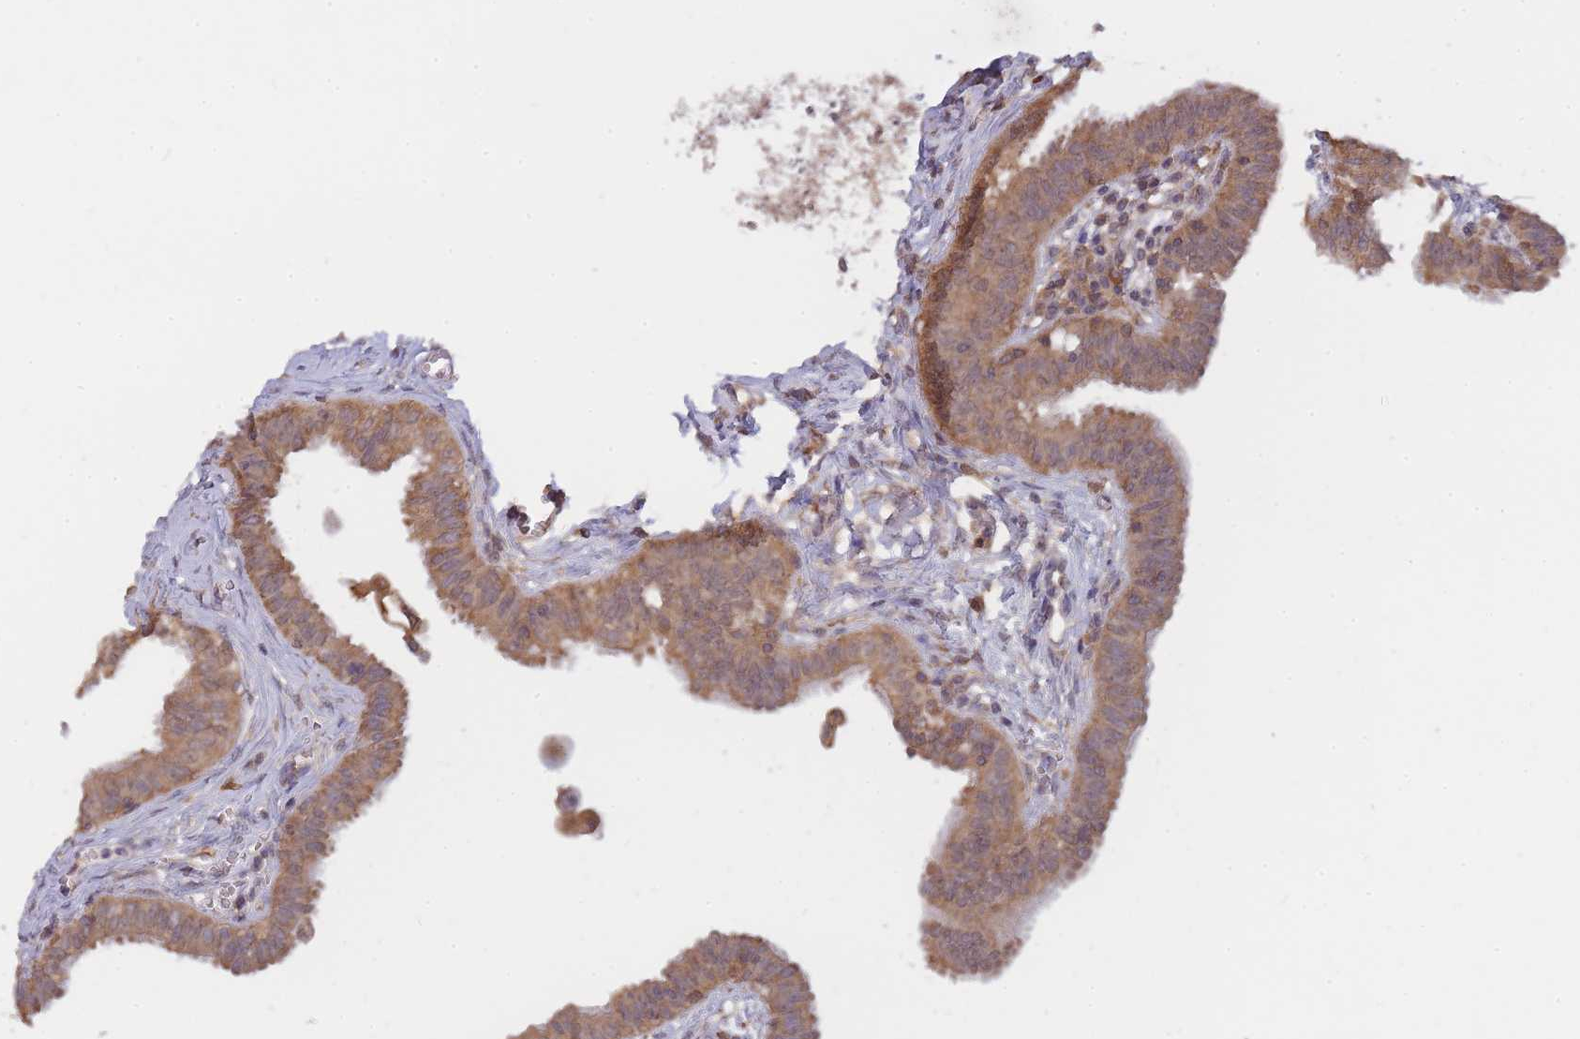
{"staining": {"intensity": "moderate", "quantity": ">75%", "location": "cytoplasmic/membranous"}, "tissue": "fallopian tube", "cell_type": "Glandular cells", "image_type": "normal", "snomed": [{"axis": "morphology", "description": "Normal tissue, NOS"}, {"axis": "morphology", "description": "Carcinoma, NOS"}, {"axis": "topography", "description": "Fallopian tube"}, {"axis": "topography", "description": "Ovary"}], "caption": "This is a photomicrograph of immunohistochemistry (IHC) staining of benign fallopian tube, which shows moderate positivity in the cytoplasmic/membranous of glandular cells.", "gene": "PIP4P1", "patient": {"sex": "female", "age": 59}}